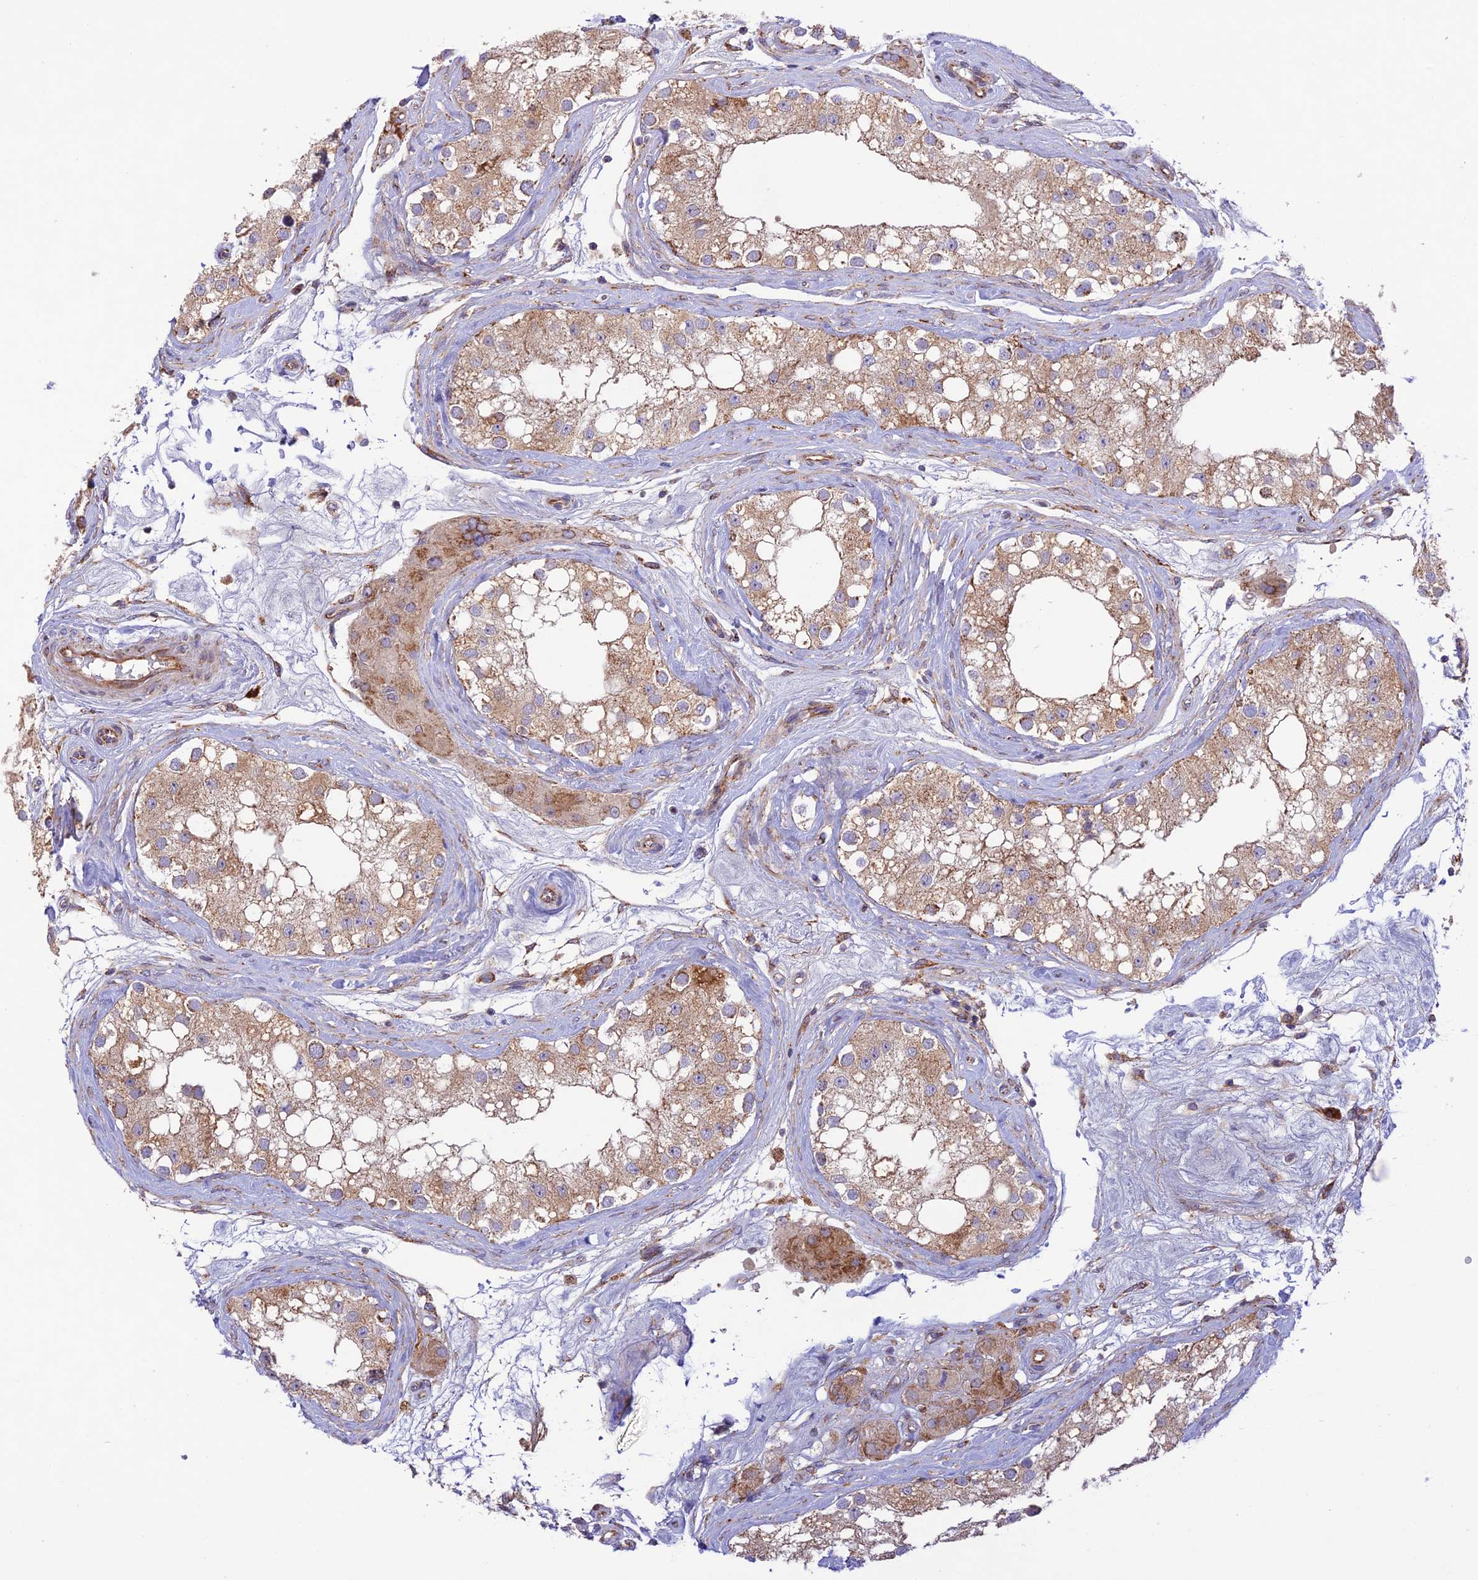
{"staining": {"intensity": "moderate", "quantity": ">75%", "location": "cytoplasmic/membranous"}, "tissue": "testis", "cell_type": "Cells in seminiferous ducts", "image_type": "normal", "snomed": [{"axis": "morphology", "description": "Normal tissue, NOS"}, {"axis": "topography", "description": "Testis"}], "caption": "Protein staining of unremarkable testis reveals moderate cytoplasmic/membranous staining in approximately >75% of cells in seminiferous ducts. The protein is stained brown, and the nuclei are stained in blue (DAB (3,3'-diaminobenzidine) IHC with brightfield microscopy, high magnification).", "gene": "UAP1L1", "patient": {"sex": "male", "age": 84}}